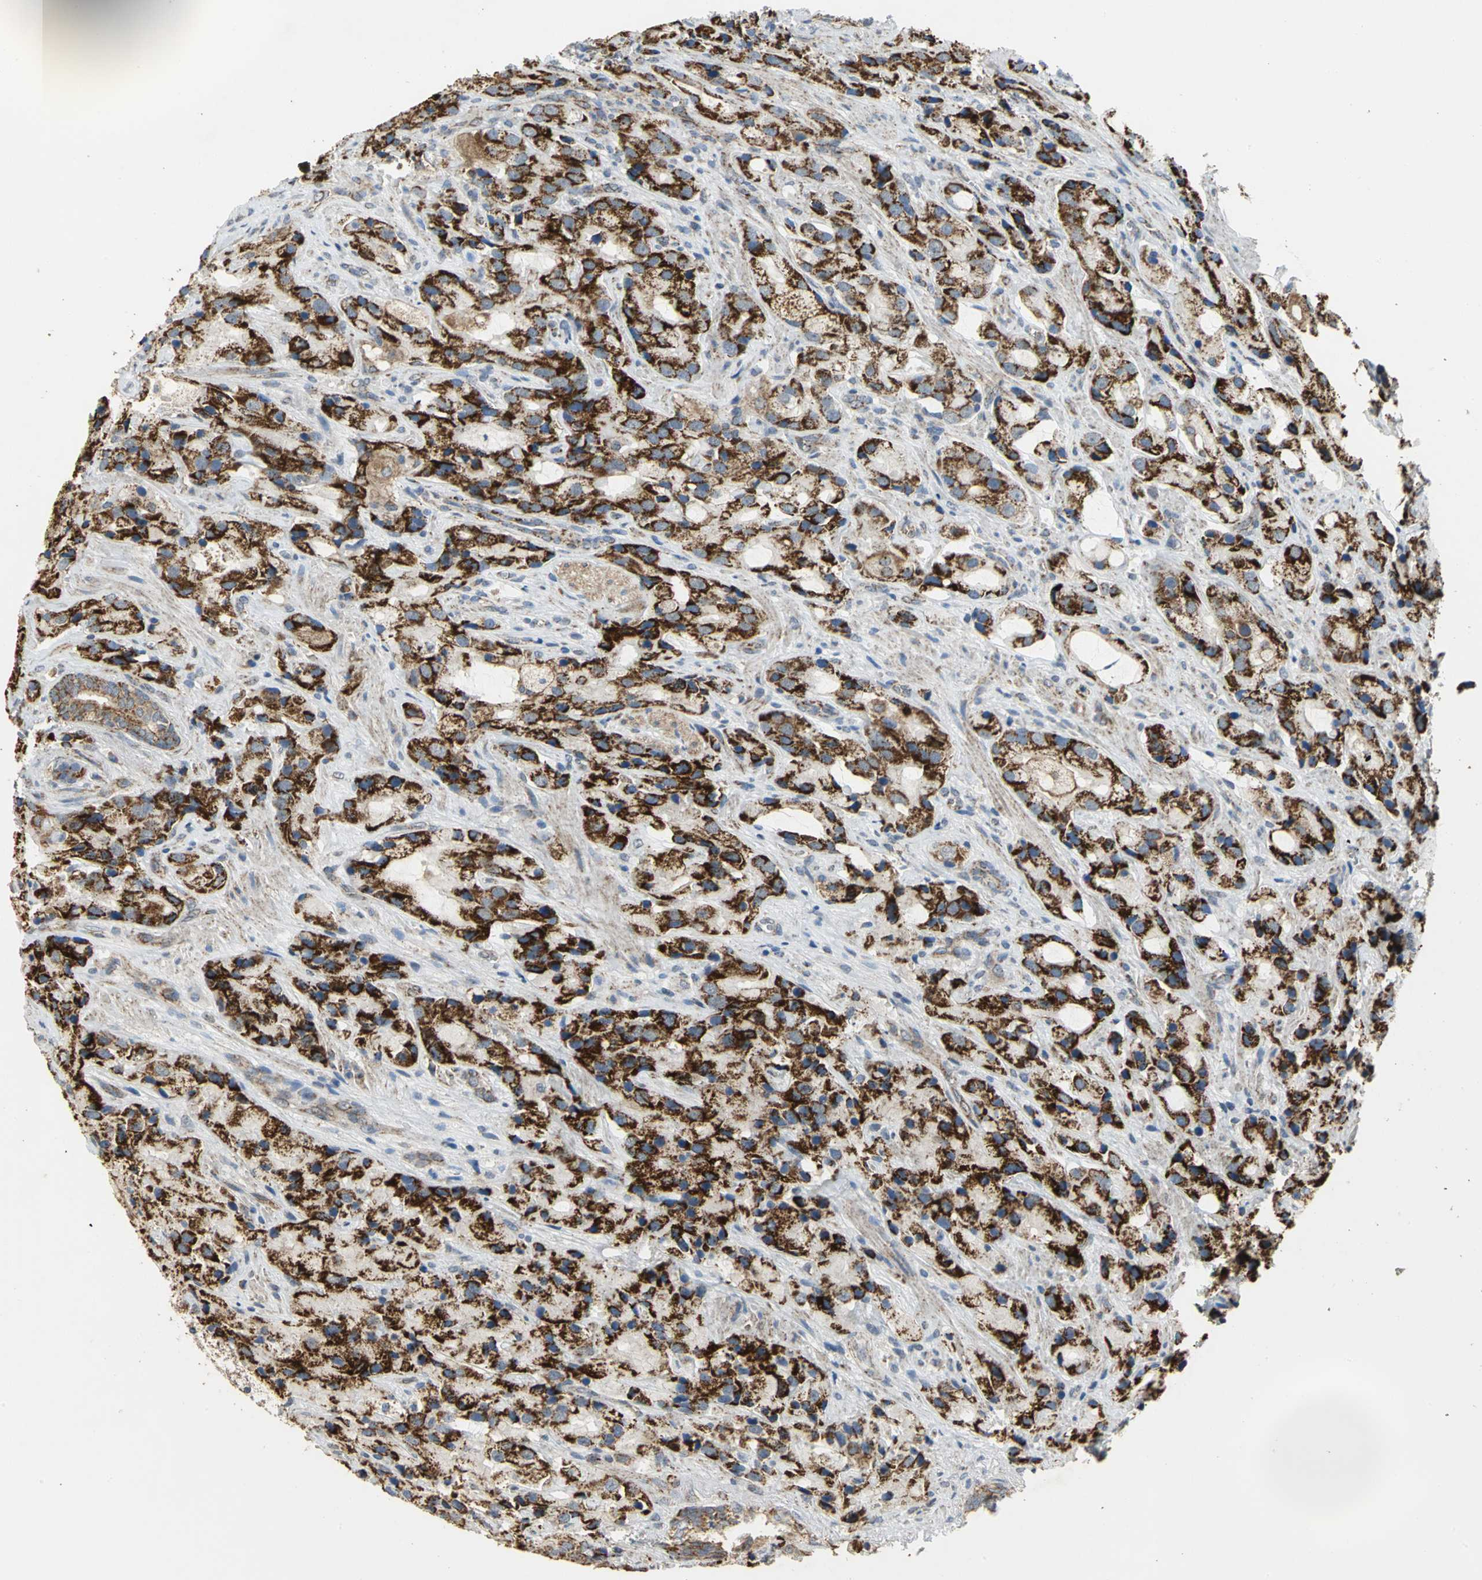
{"staining": {"intensity": "strong", "quantity": ">75%", "location": "cytoplasmic/membranous"}, "tissue": "prostate cancer", "cell_type": "Tumor cells", "image_type": "cancer", "snomed": [{"axis": "morphology", "description": "Adenocarcinoma, High grade"}, {"axis": "topography", "description": "Prostate"}], "caption": "DAB (3,3'-diaminobenzidine) immunohistochemical staining of prostate cancer (adenocarcinoma (high-grade)) demonstrates strong cytoplasmic/membranous protein staining in about >75% of tumor cells.", "gene": "NDUFB5", "patient": {"sex": "male", "age": 70}}